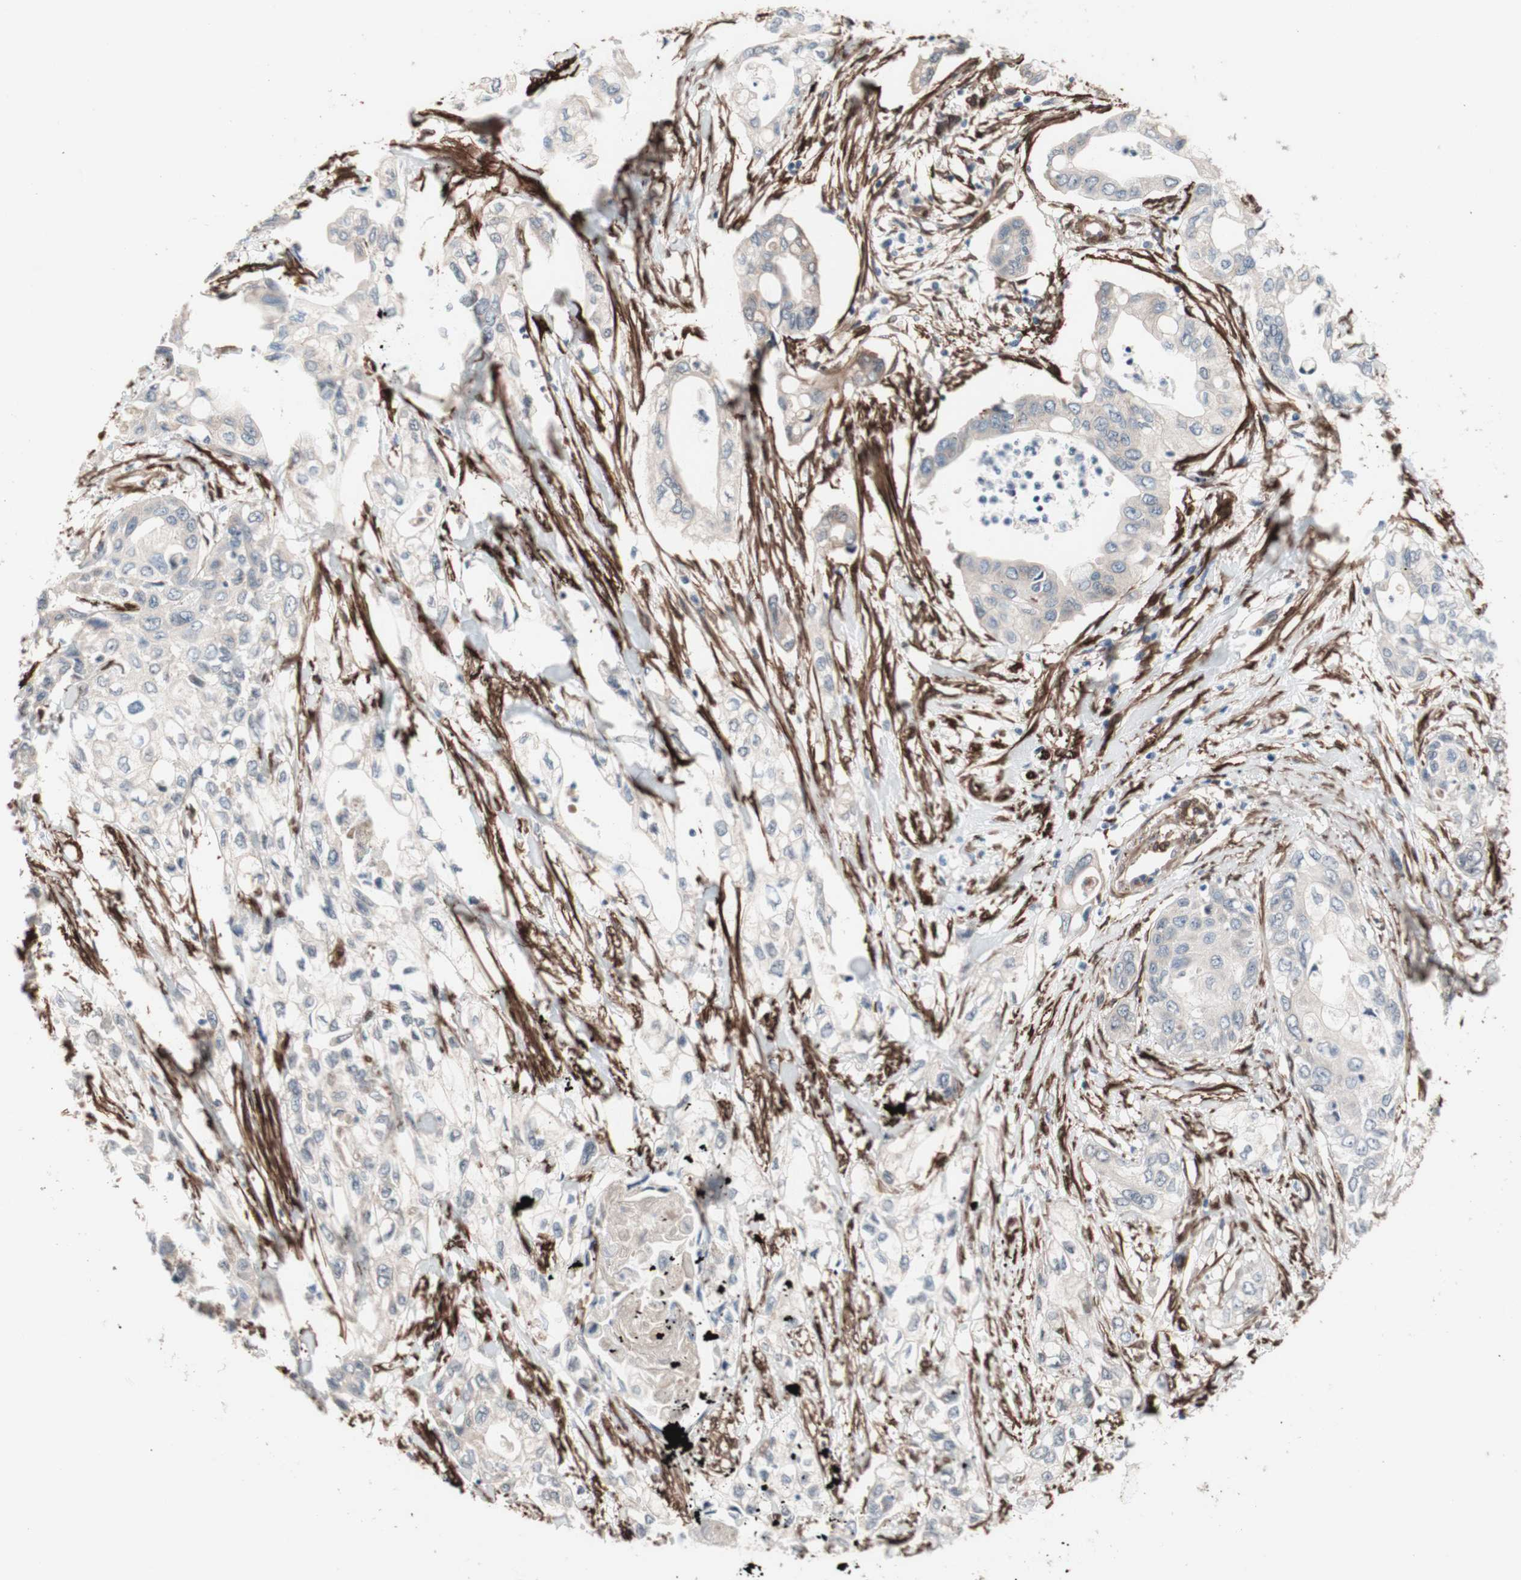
{"staining": {"intensity": "weak", "quantity": ">75%", "location": "cytoplasmic/membranous"}, "tissue": "pancreatic cancer", "cell_type": "Tumor cells", "image_type": "cancer", "snomed": [{"axis": "morphology", "description": "Adenocarcinoma, NOS"}, {"axis": "topography", "description": "Pancreas"}], "caption": "High-power microscopy captured an immunohistochemistry (IHC) micrograph of pancreatic adenocarcinoma, revealing weak cytoplasmic/membranous expression in about >75% of tumor cells.", "gene": "CNN3", "patient": {"sex": "female", "age": 70}}